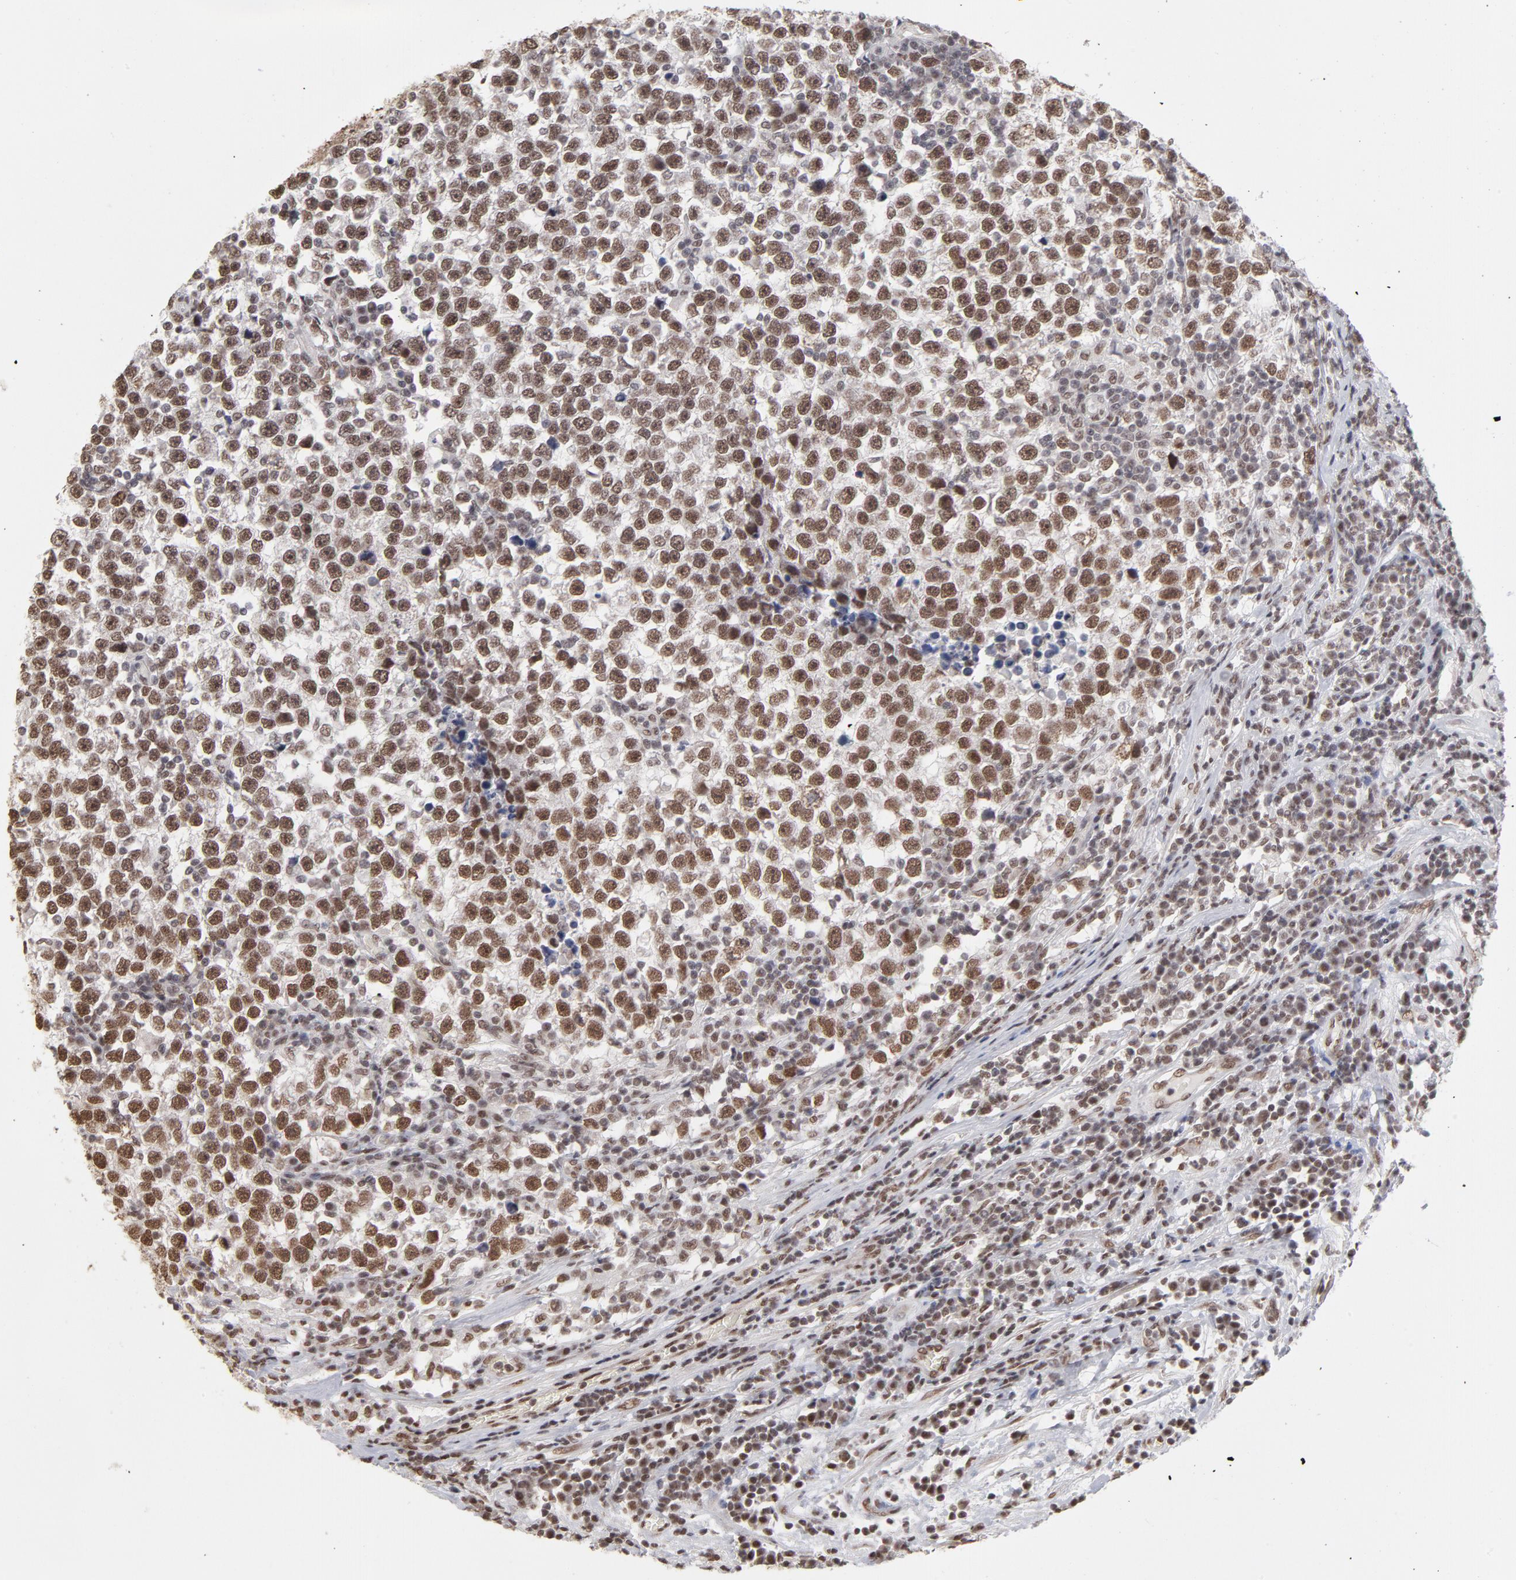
{"staining": {"intensity": "strong", "quantity": "25%-75%", "location": "cytoplasmic/membranous,nuclear"}, "tissue": "testis cancer", "cell_type": "Tumor cells", "image_type": "cancer", "snomed": [{"axis": "morphology", "description": "Seminoma, NOS"}, {"axis": "topography", "description": "Testis"}], "caption": "This is an image of immunohistochemistry staining of testis cancer (seminoma), which shows strong positivity in the cytoplasmic/membranous and nuclear of tumor cells.", "gene": "ZNF3", "patient": {"sex": "male", "age": 43}}